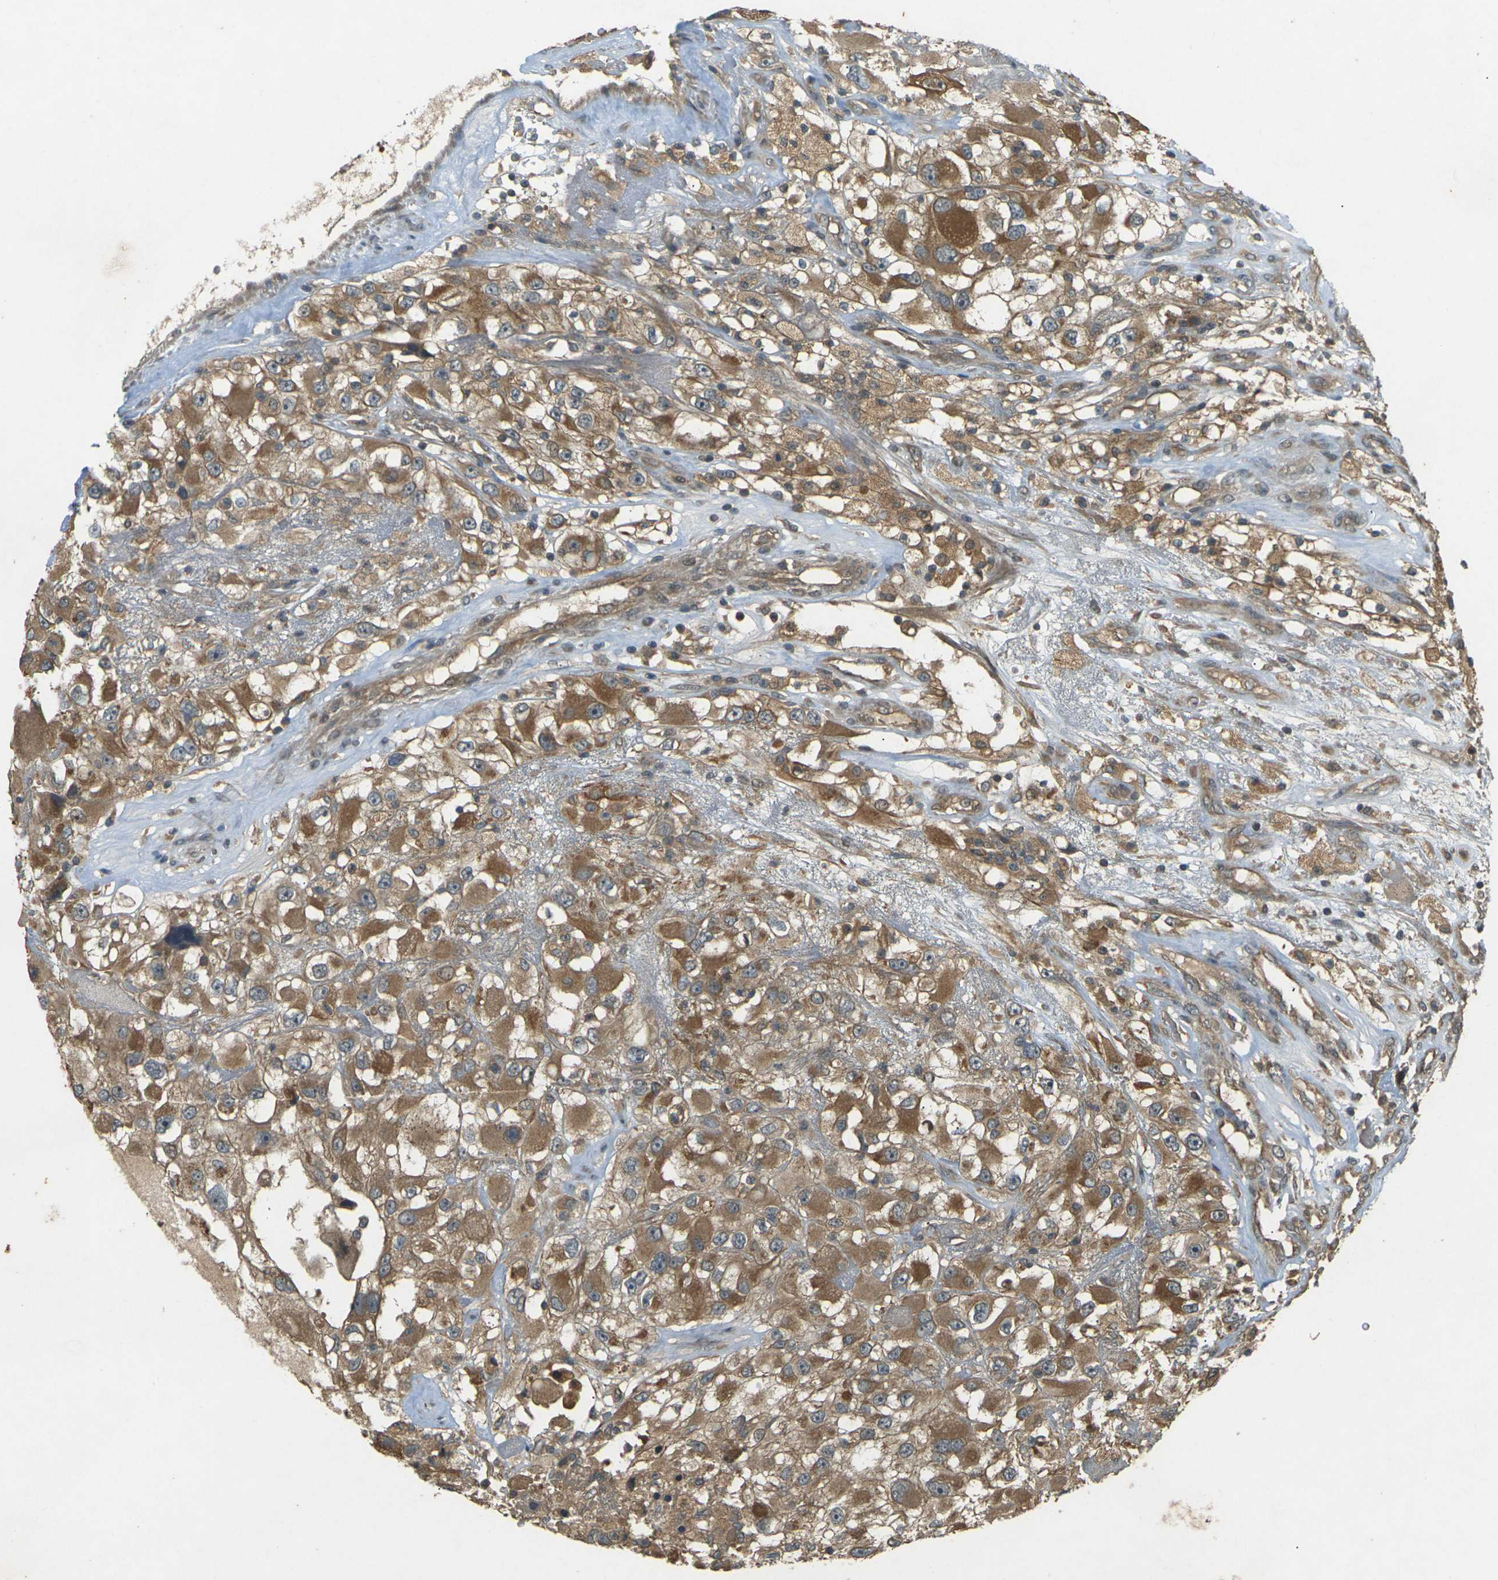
{"staining": {"intensity": "moderate", "quantity": ">75%", "location": "cytoplasmic/membranous"}, "tissue": "renal cancer", "cell_type": "Tumor cells", "image_type": "cancer", "snomed": [{"axis": "morphology", "description": "Adenocarcinoma, NOS"}, {"axis": "topography", "description": "Kidney"}], "caption": "Immunohistochemical staining of human renal cancer (adenocarcinoma) displays medium levels of moderate cytoplasmic/membranous expression in approximately >75% of tumor cells.", "gene": "TAP1", "patient": {"sex": "female", "age": 52}}